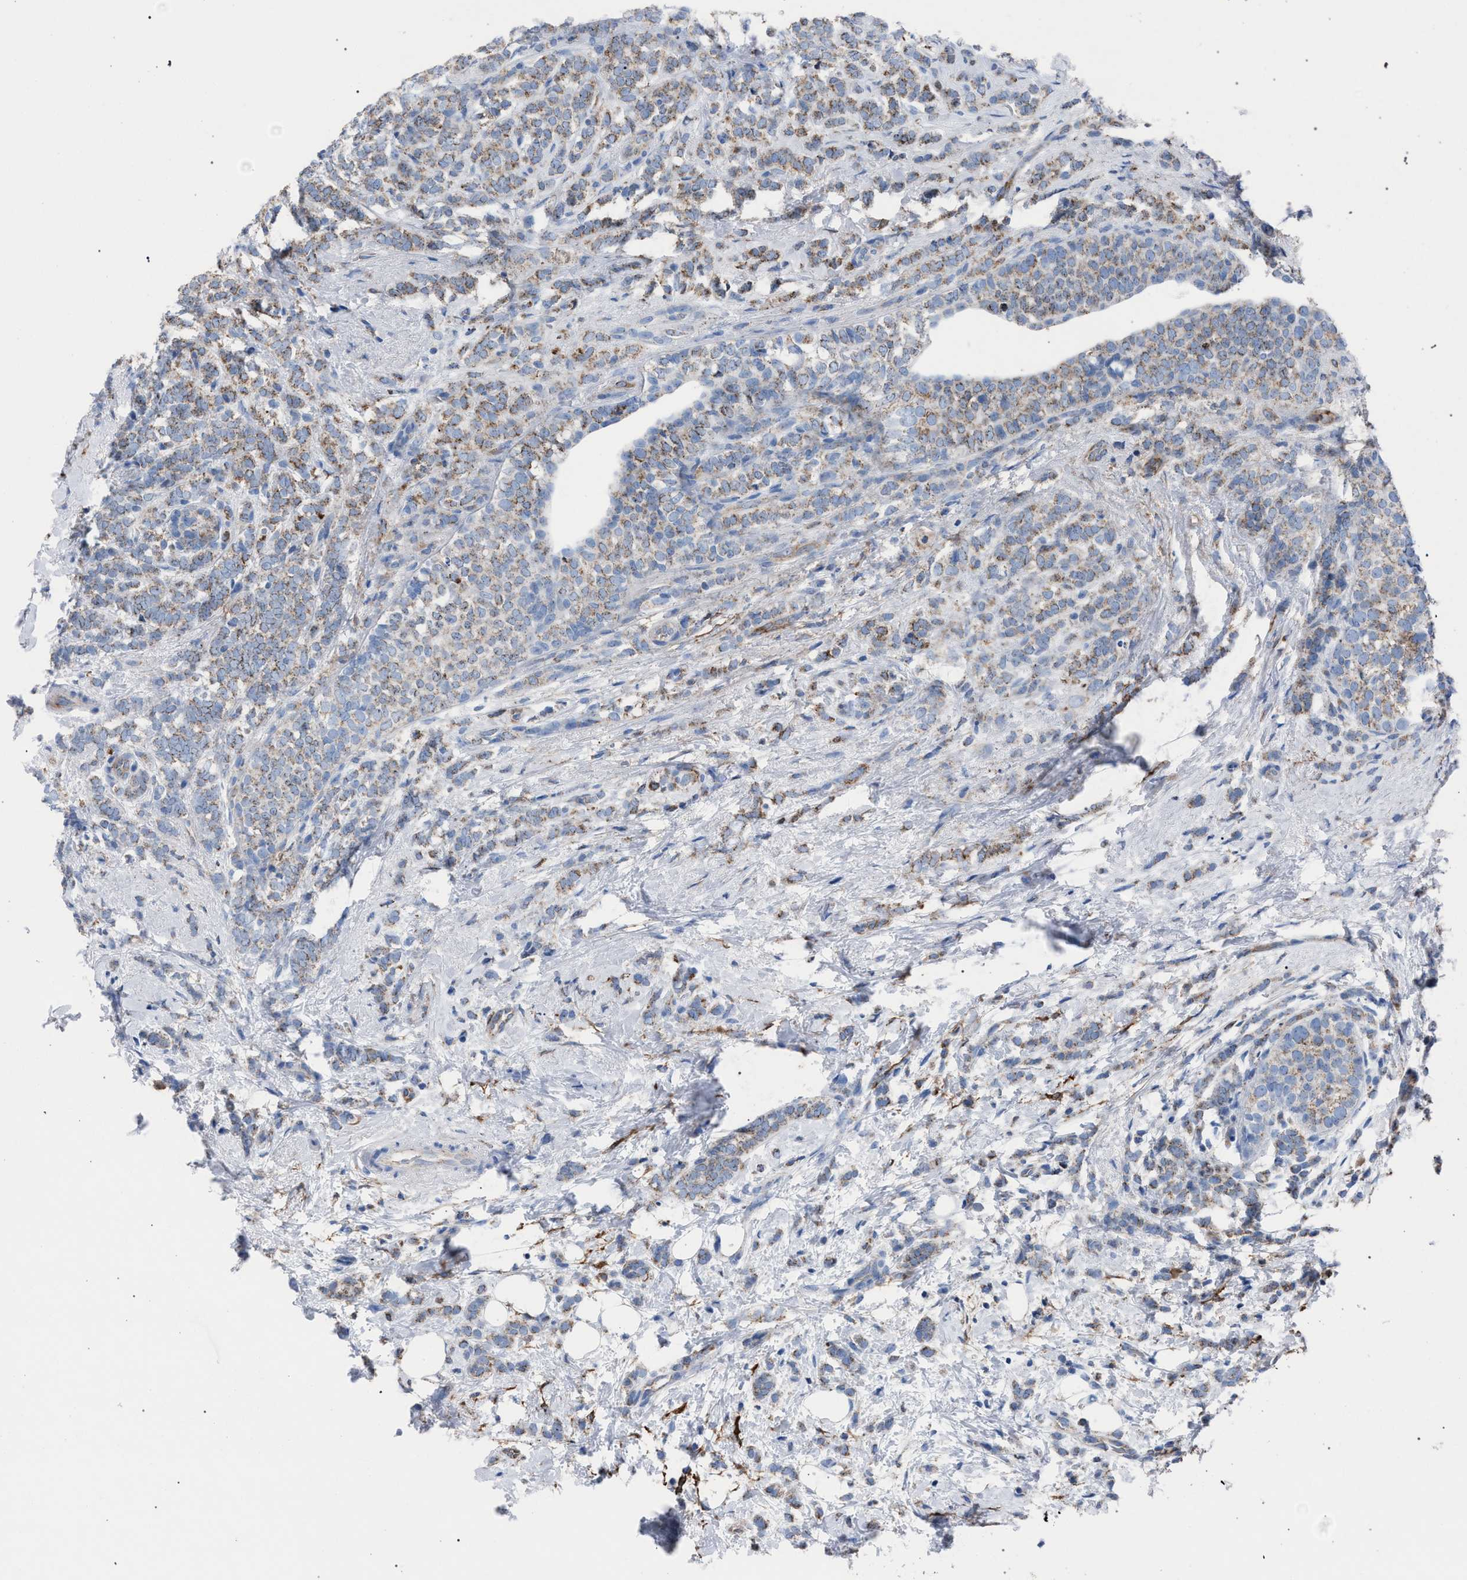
{"staining": {"intensity": "weak", "quantity": "25%-75%", "location": "cytoplasmic/membranous"}, "tissue": "breast cancer", "cell_type": "Tumor cells", "image_type": "cancer", "snomed": [{"axis": "morphology", "description": "Lobular carcinoma"}, {"axis": "topography", "description": "Breast"}], "caption": "Brown immunohistochemical staining in human breast lobular carcinoma reveals weak cytoplasmic/membranous positivity in about 25%-75% of tumor cells.", "gene": "HSD17B4", "patient": {"sex": "female", "age": 50}}